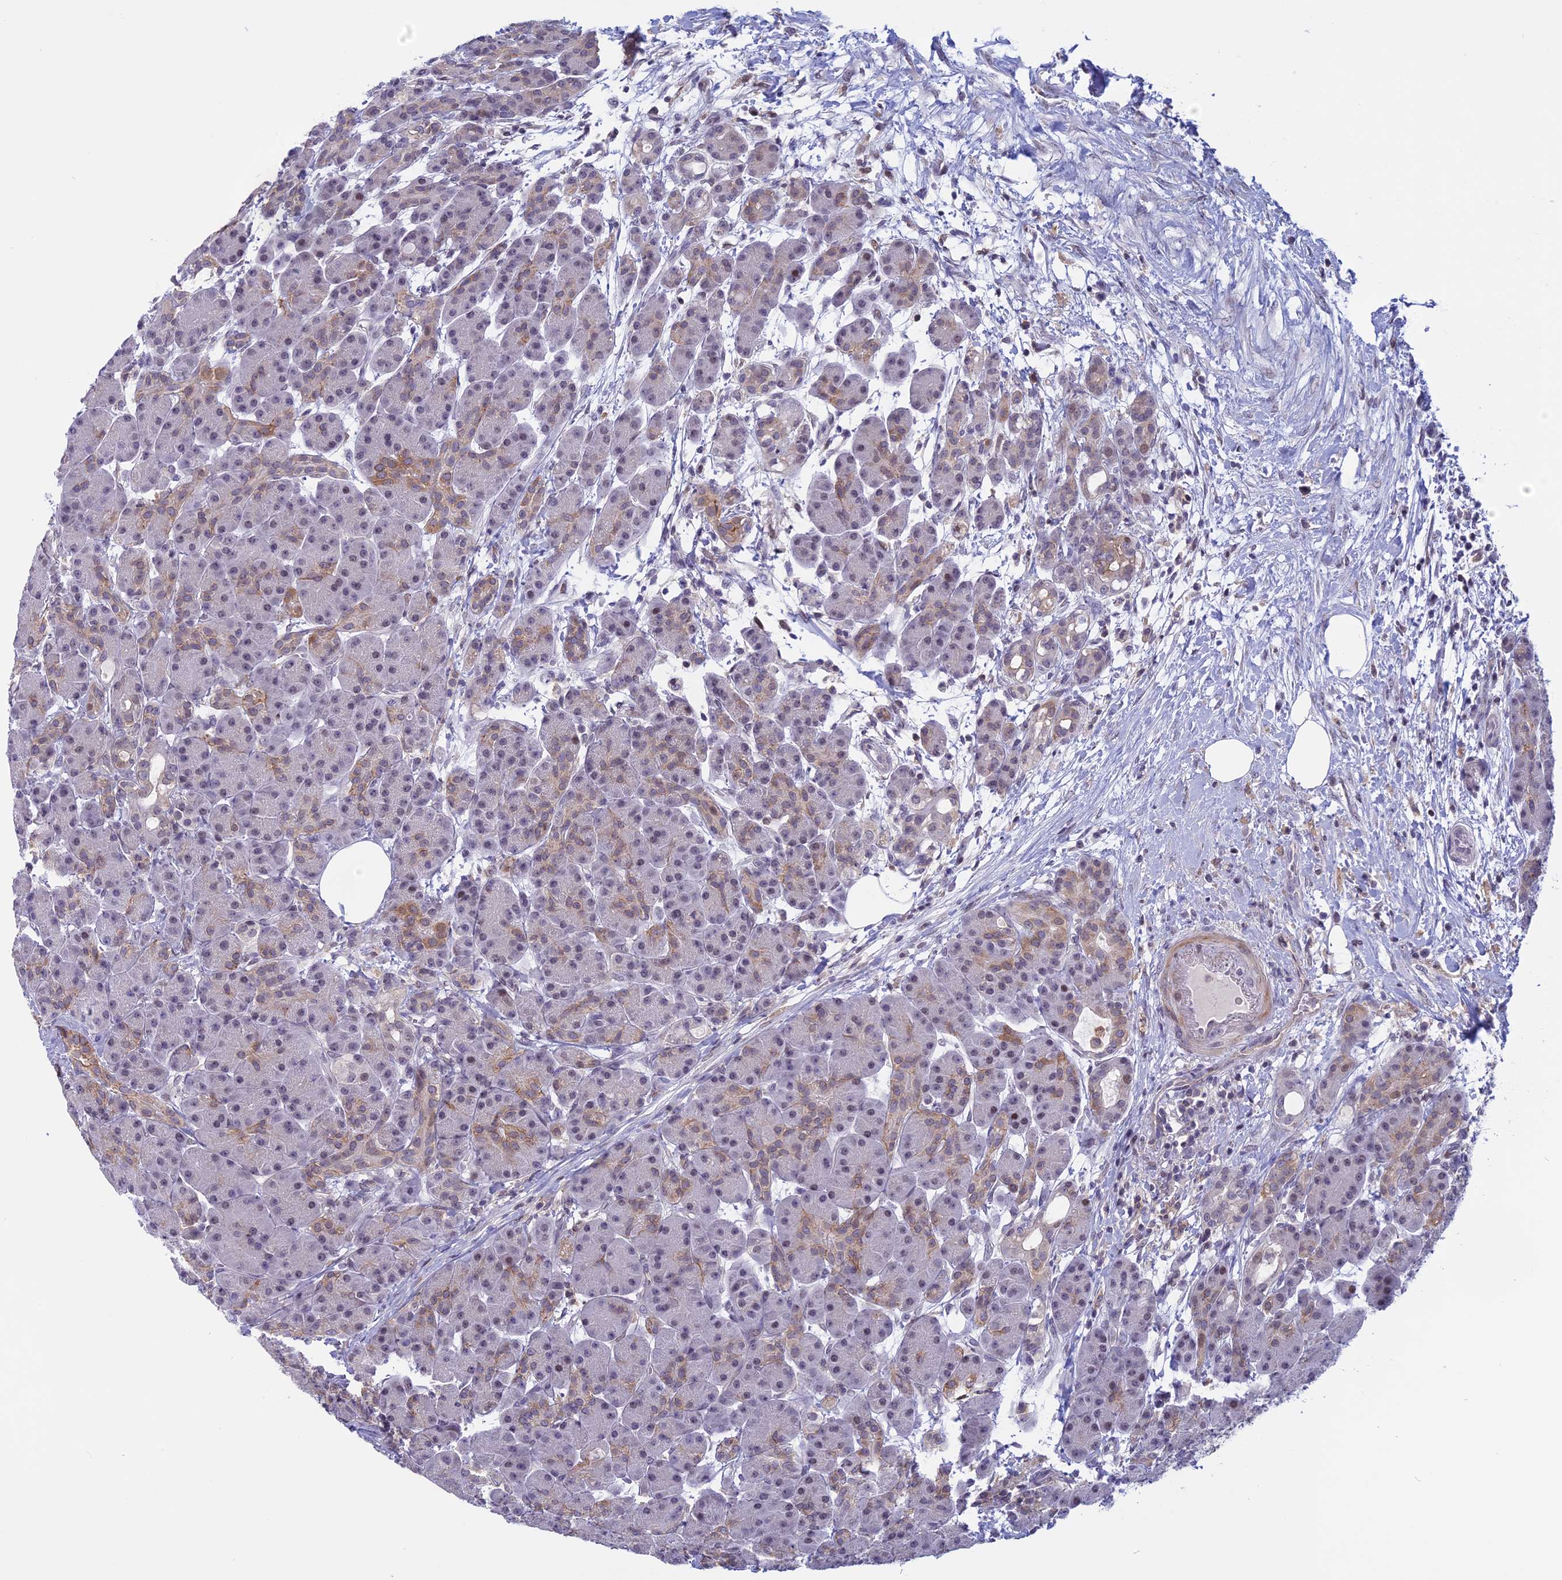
{"staining": {"intensity": "moderate", "quantity": "<25%", "location": "cytoplasmic/membranous"}, "tissue": "pancreas", "cell_type": "Exocrine glandular cells", "image_type": "normal", "snomed": [{"axis": "morphology", "description": "Normal tissue, NOS"}, {"axis": "topography", "description": "Pancreas"}], "caption": "DAB (3,3'-diaminobenzidine) immunohistochemical staining of normal pancreas exhibits moderate cytoplasmic/membranous protein positivity in approximately <25% of exocrine glandular cells.", "gene": "CORO2A", "patient": {"sex": "male", "age": 63}}